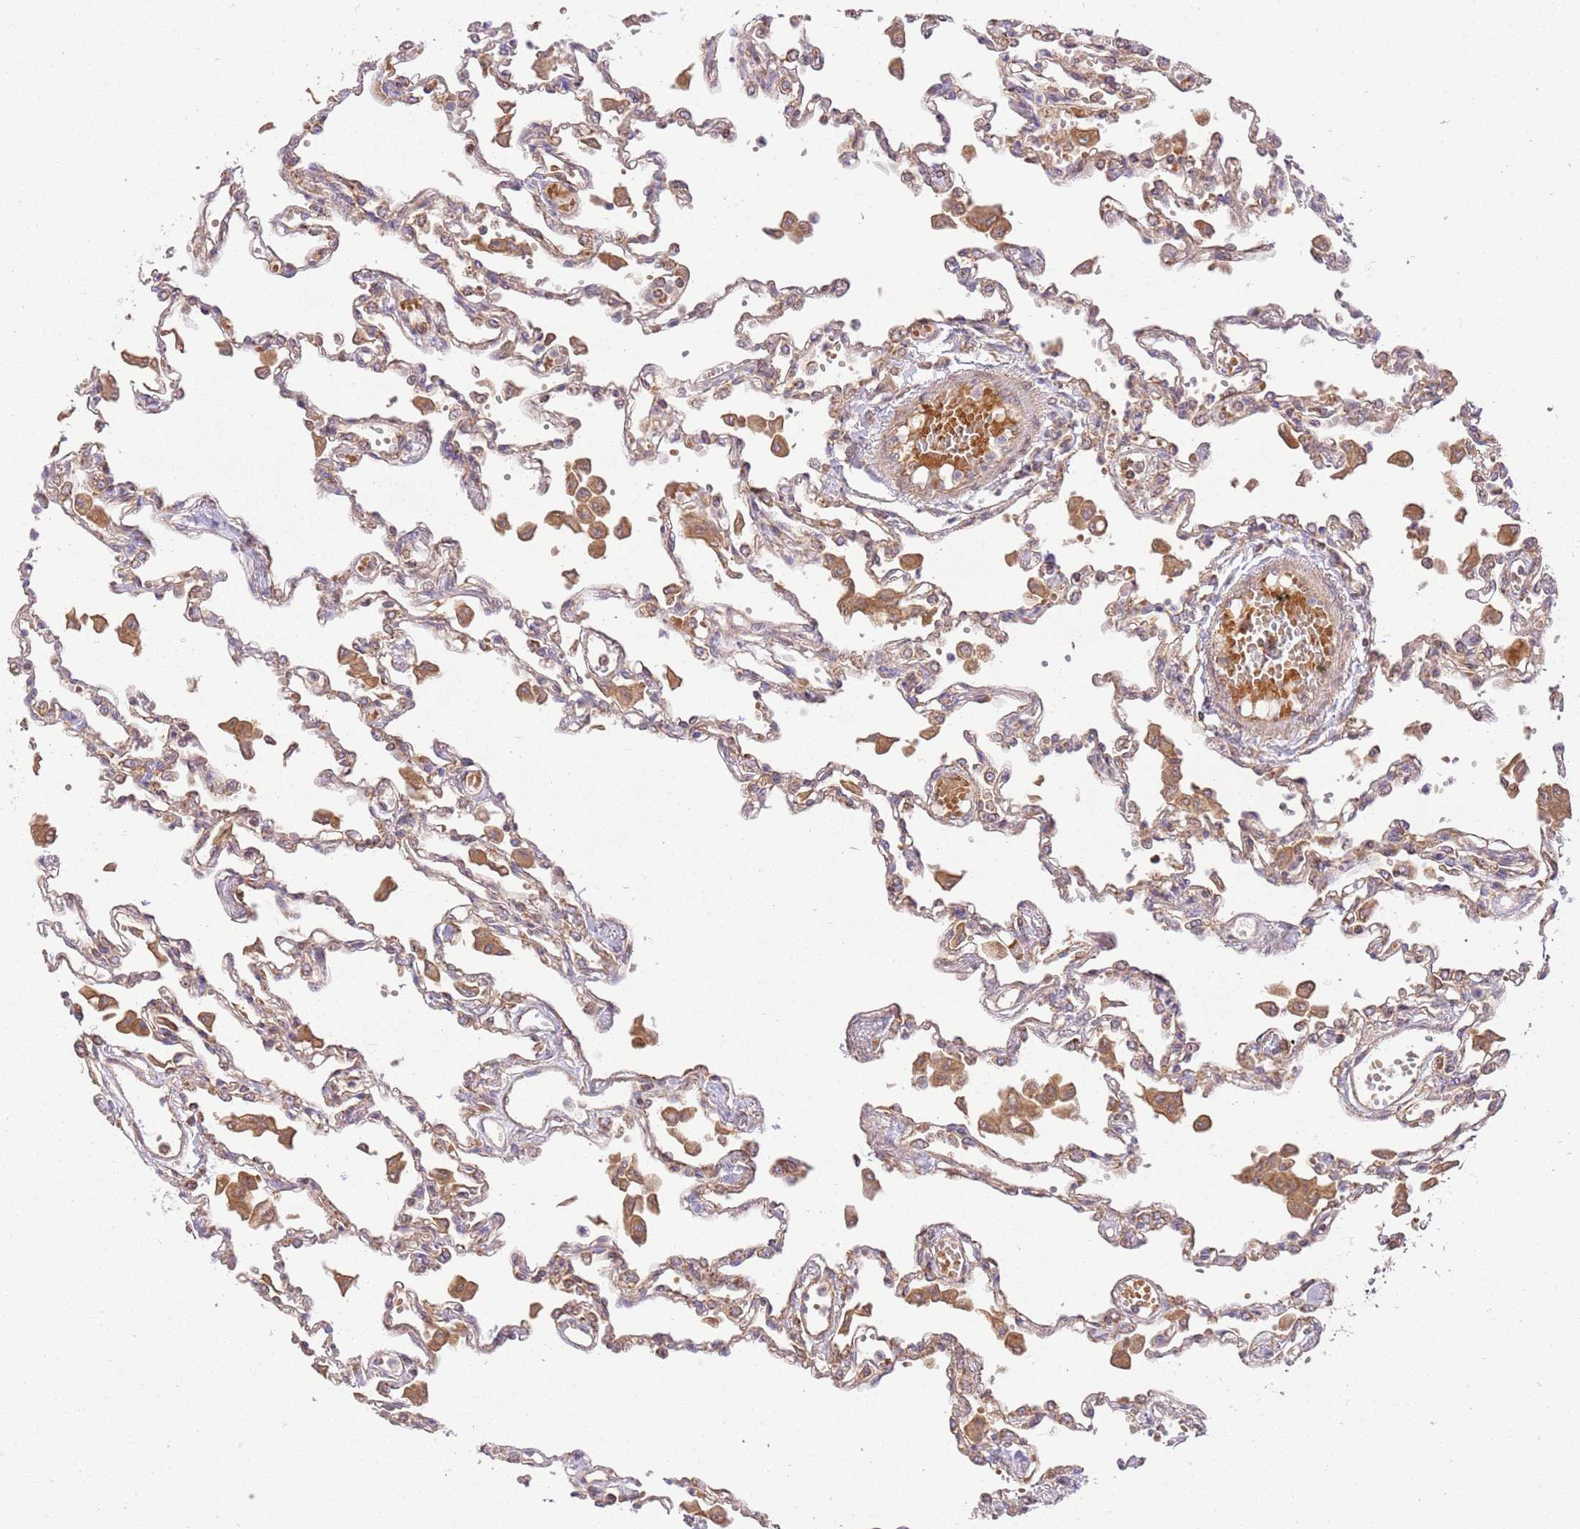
{"staining": {"intensity": "weak", "quantity": "25%-75%", "location": "cytoplasmic/membranous"}, "tissue": "lung", "cell_type": "Alveolar cells", "image_type": "normal", "snomed": [{"axis": "morphology", "description": "Normal tissue, NOS"}, {"axis": "topography", "description": "Bronchus"}, {"axis": "topography", "description": "Lung"}], "caption": "Protein analysis of benign lung reveals weak cytoplasmic/membranous positivity in approximately 25%-75% of alveolar cells. (brown staining indicates protein expression, while blue staining denotes nuclei).", "gene": "SPATA2L", "patient": {"sex": "female", "age": 49}}